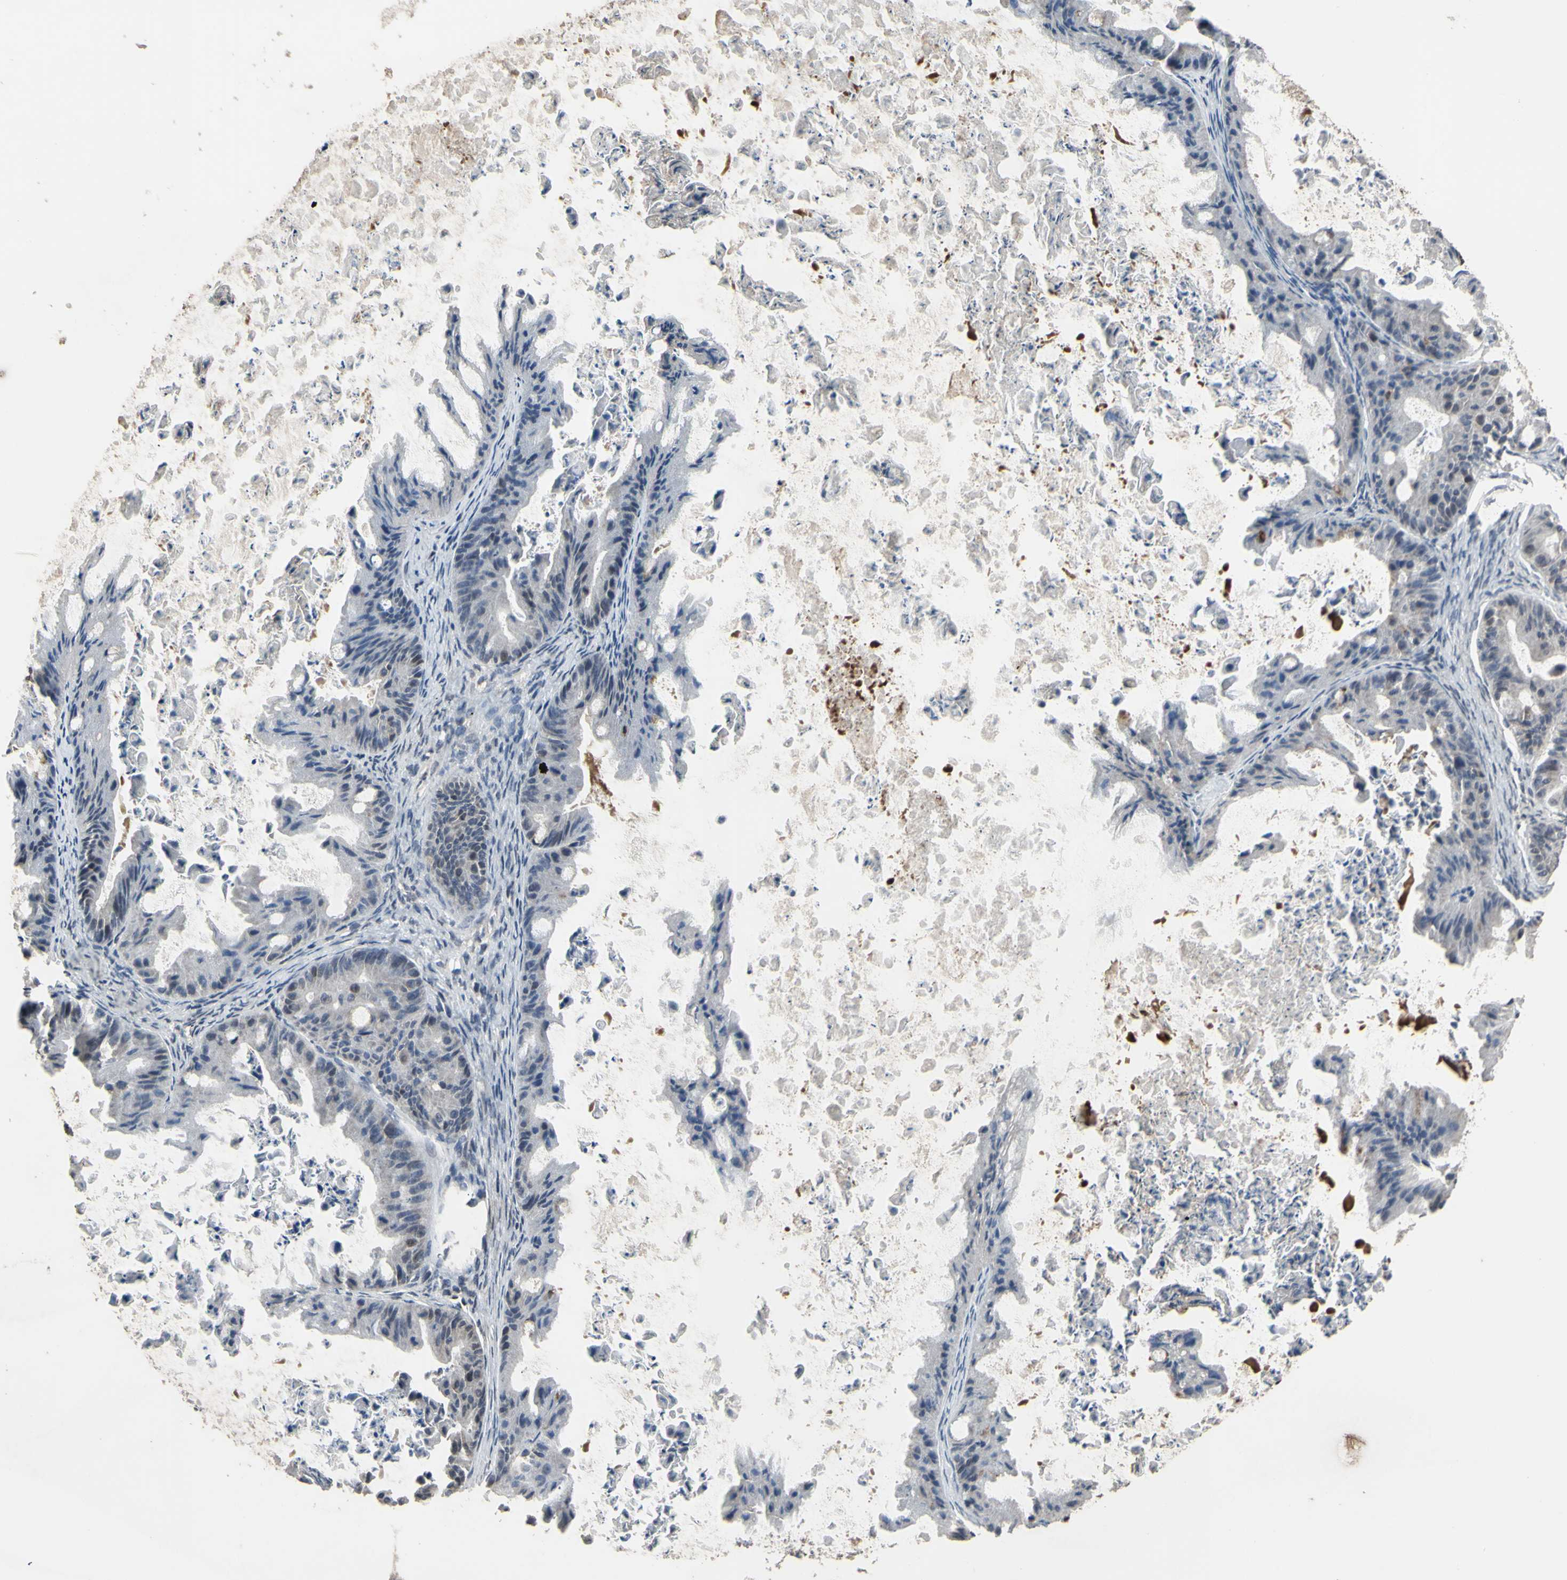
{"staining": {"intensity": "strong", "quantity": "<25%", "location": "nuclear"}, "tissue": "ovarian cancer", "cell_type": "Tumor cells", "image_type": "cancer", "snomed": [{"axis": "morphology", "description": "Cystadenocarcinoma, mucinous, NOS"}, {"axis": "topography", "description": "Ovary"}], "caption": "Tumor cells show strong nuclear positivity in approximately <25% of cells in mucinous cystadenocarcinoma (ovarian).", "gene": "ZNF174", "patient": {"sex": "female", "age": 37}}